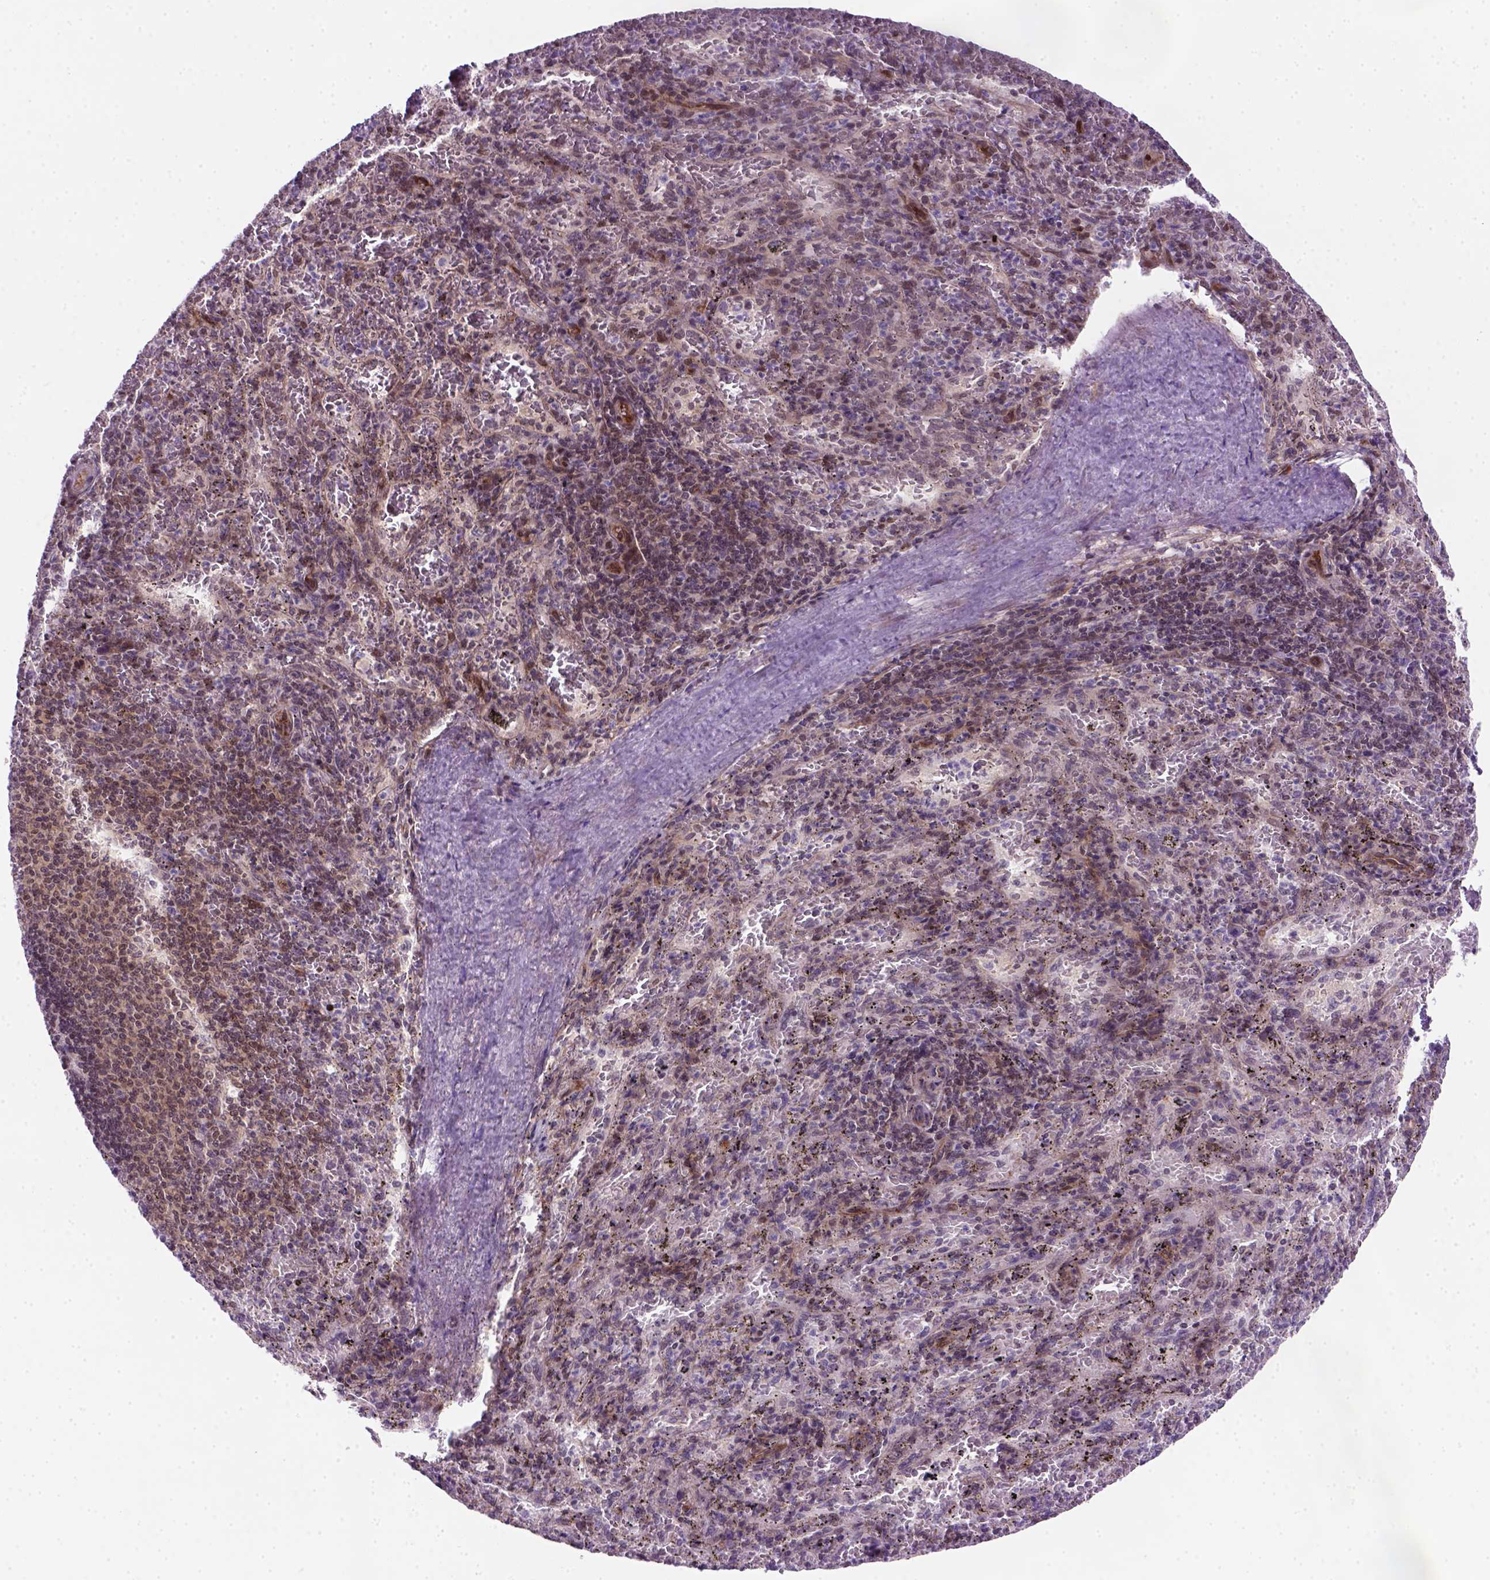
{"staining": {"intensity": "weak", "quantity": "<25%", "location": "cytoplasmic/membranous,nuclear"}, "tissue": "spleen", "cell_type": "Cells in red pulp", "image_type": "normal", "snomed": [{"axis": "morphology", "description": "Normal tissue, NOS"}, {"axis": "topography", "description": "Spleen"}], "caption": "Immunohistochemistry histopathology image of normal spleen: spleen stained with DAB shows no significant protein staining in cells in red pulp.", "gene": "MGMT", "patient": {"sex": "male", "age": 57}}